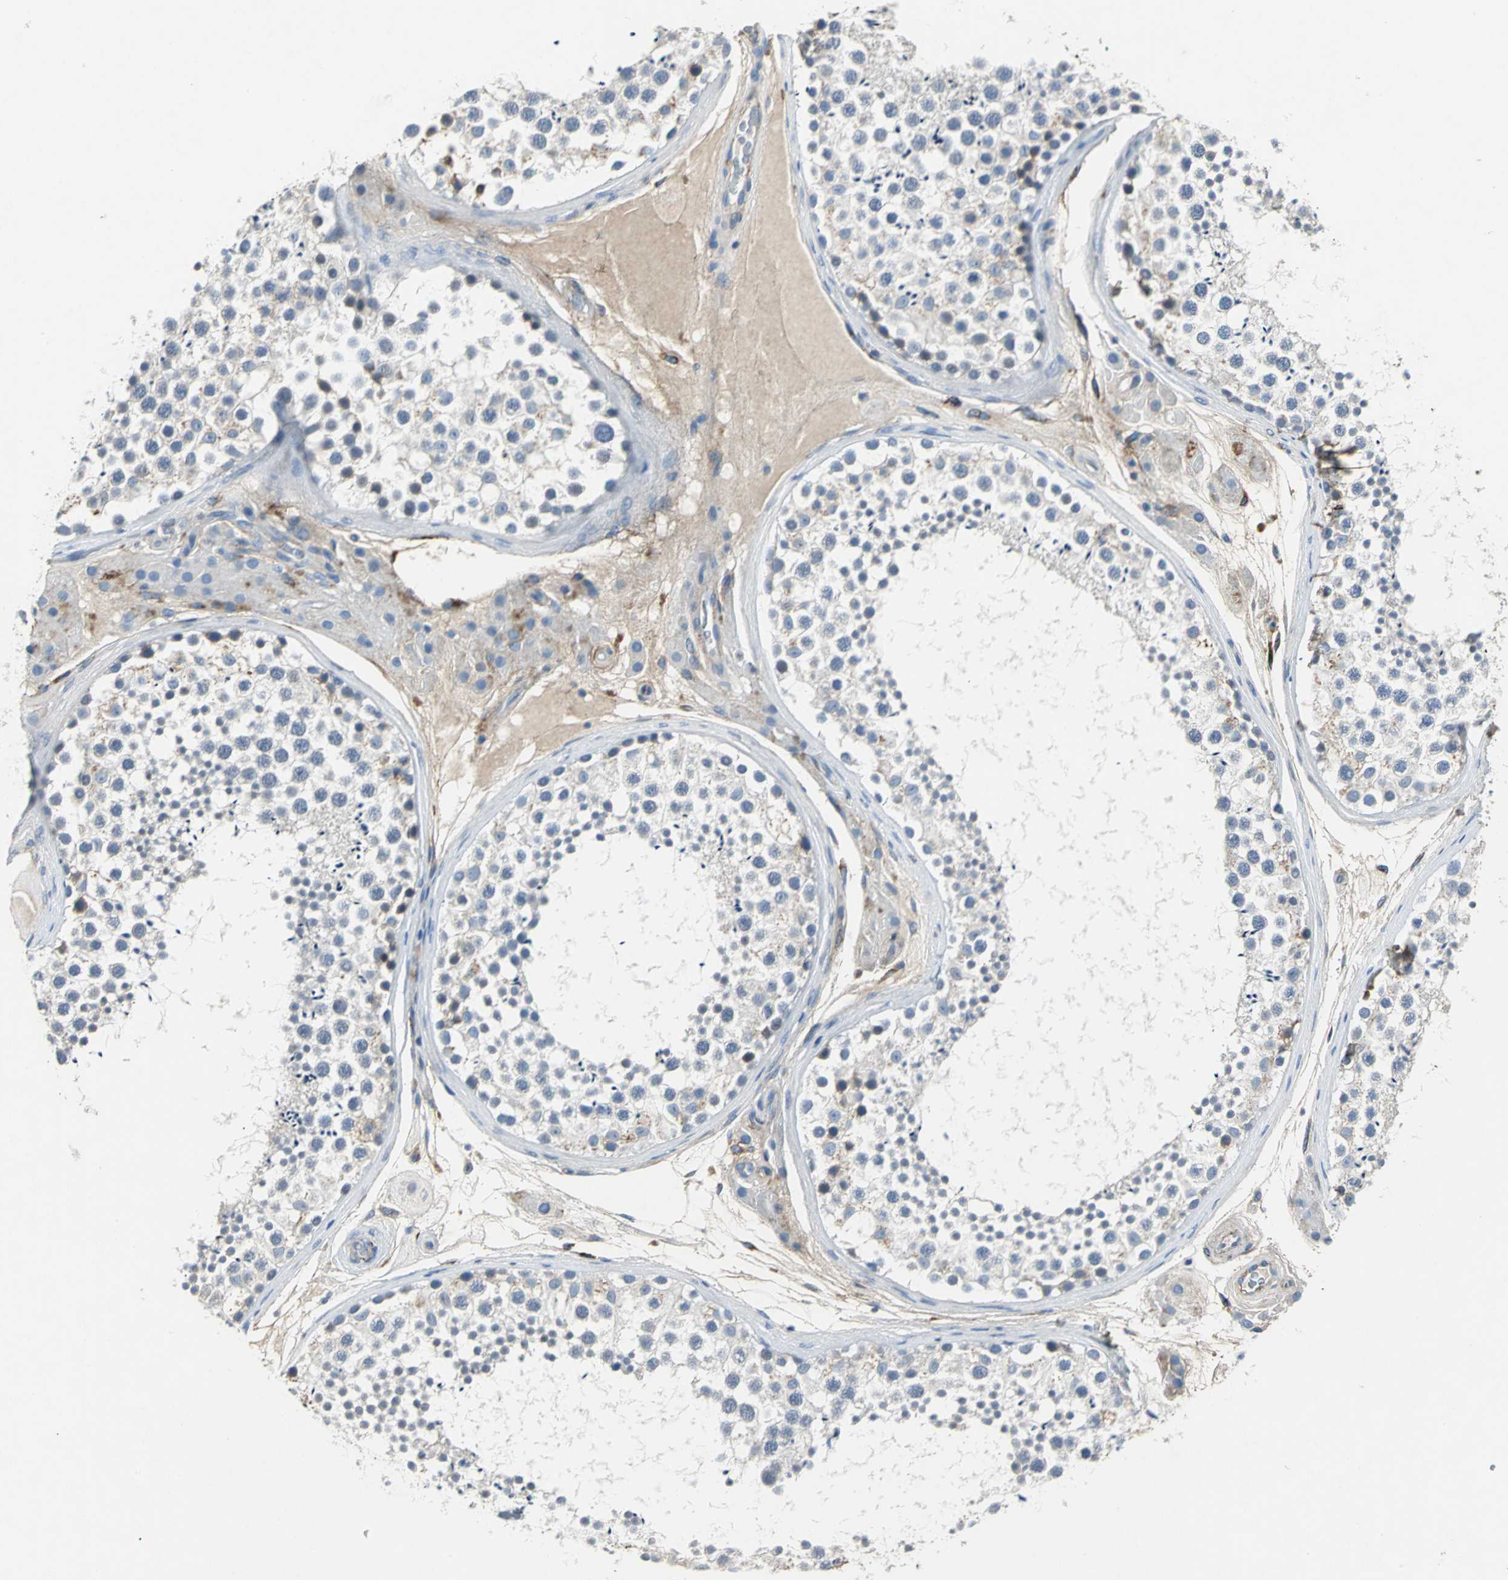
{"staining": {"intensity": "negative", "quantity": "none", "location": "none"}, "tissue": "testis", "cell_type": "Cells in seminiferous ducts", "image_type": "normal", "snomed": [{"axis": "morphology", "description": "Normal tissue, NOS"}, {"axis": "topography", "description": "Testis"}], "caption": "A micrograph of testis stained for a protein displays no brown staining in cells in seminiferous ducts. (Brightfield microscopy of DAB IHC at high magnification).", "gene": "EFNB3", "patient": {"sex": "male", "age": 46}}